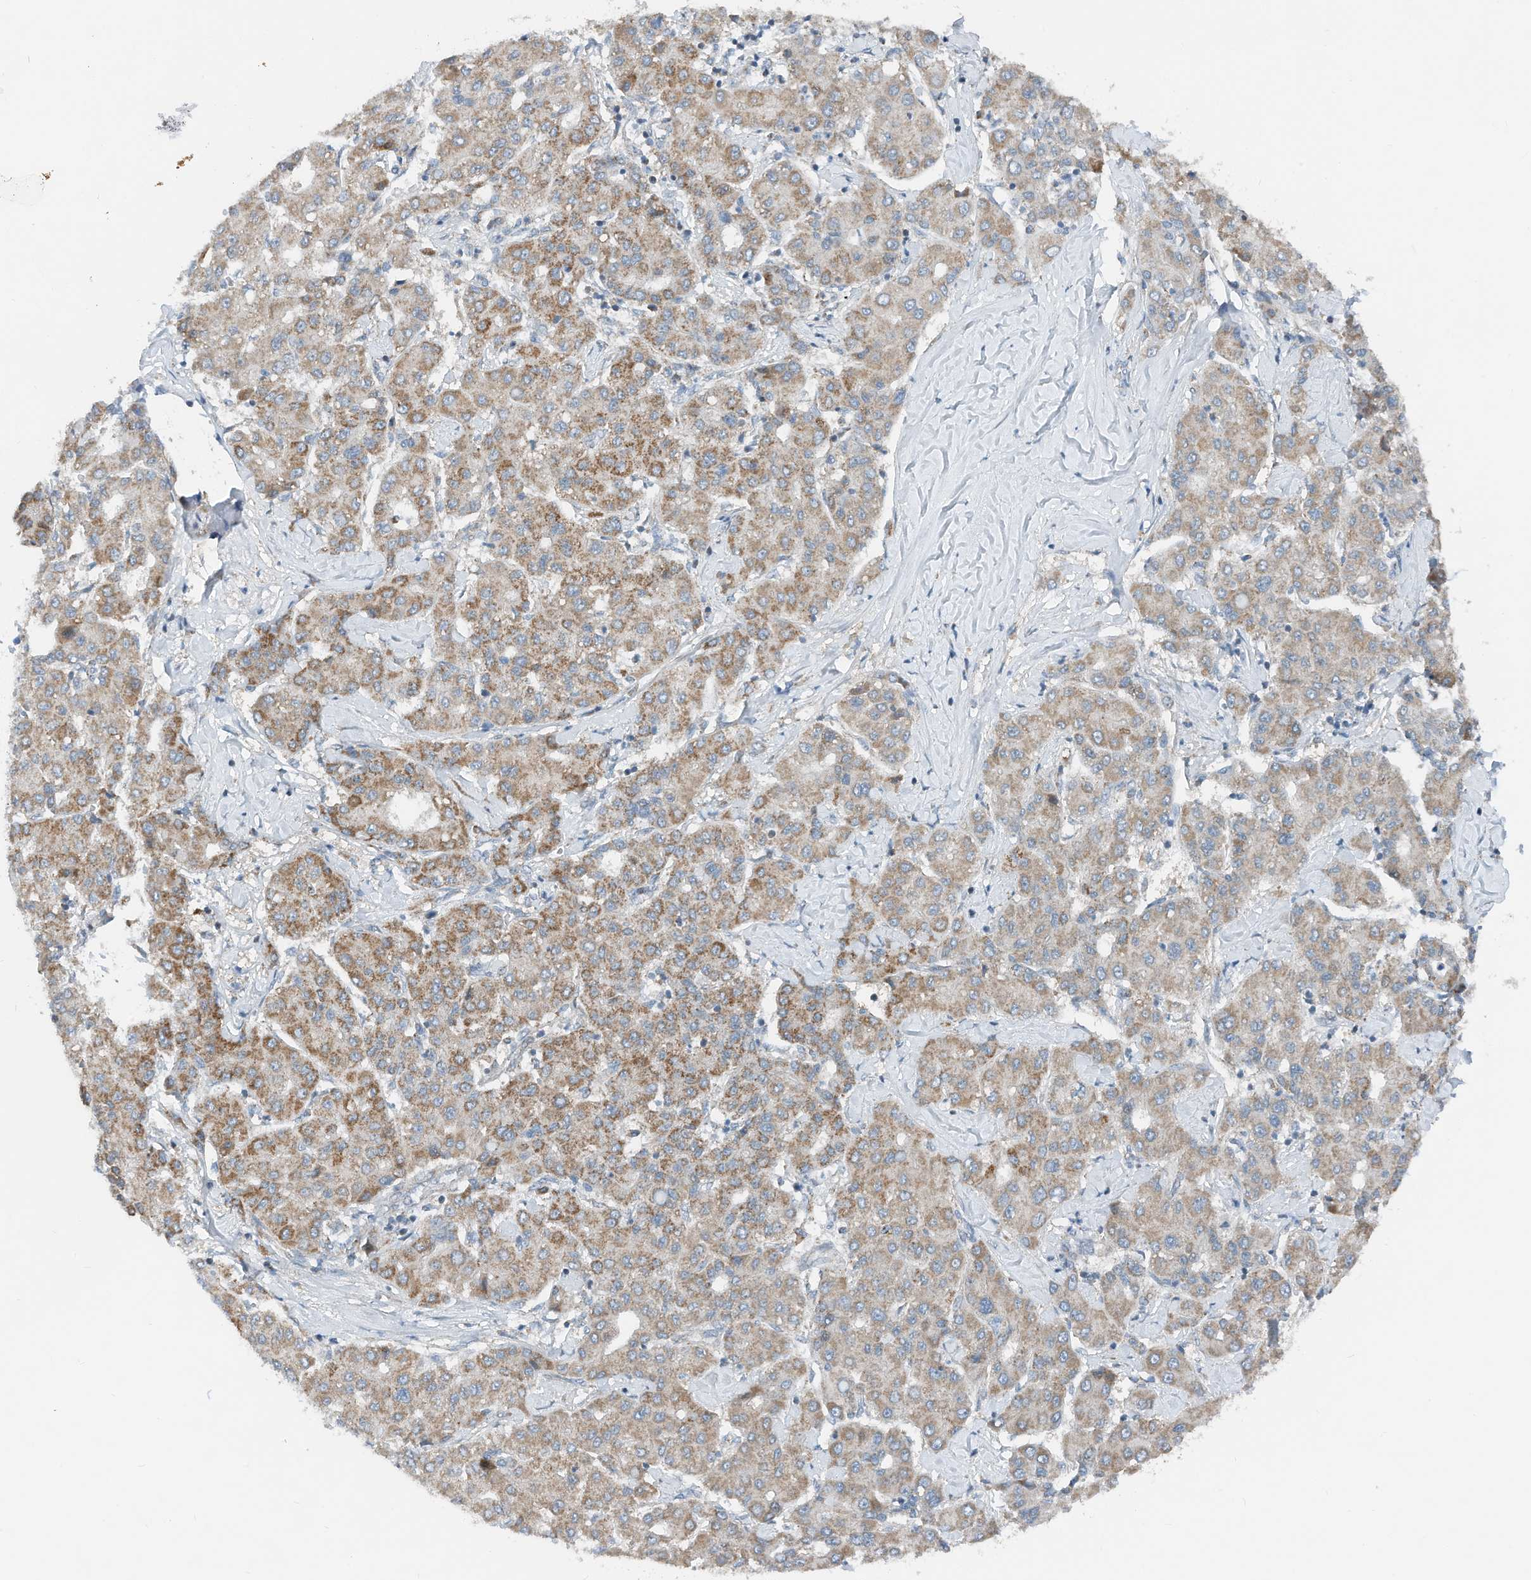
{"staining": {"intensity": "moderate", "quantity": ">75%", "location": "cytoplasmic/membranous"}, "tissue": "liver cancer", "cell_type": "Tumor cells", "image_type": "cancer", "snomed": [{"axis": "morphology", "description": "Carcinoma, Hepatocellular, NOS"}, {"axis": "topography", "description": "Liver"}], "caption": "Hepatocellular carcinoma (liver) stained with a brown dye exhibits moderate cytoplasmic/membranous positive staining in approximately >75% of tumor cells.", "gene": "RMND1", "patient": {"sex": "male", "age": 65}}